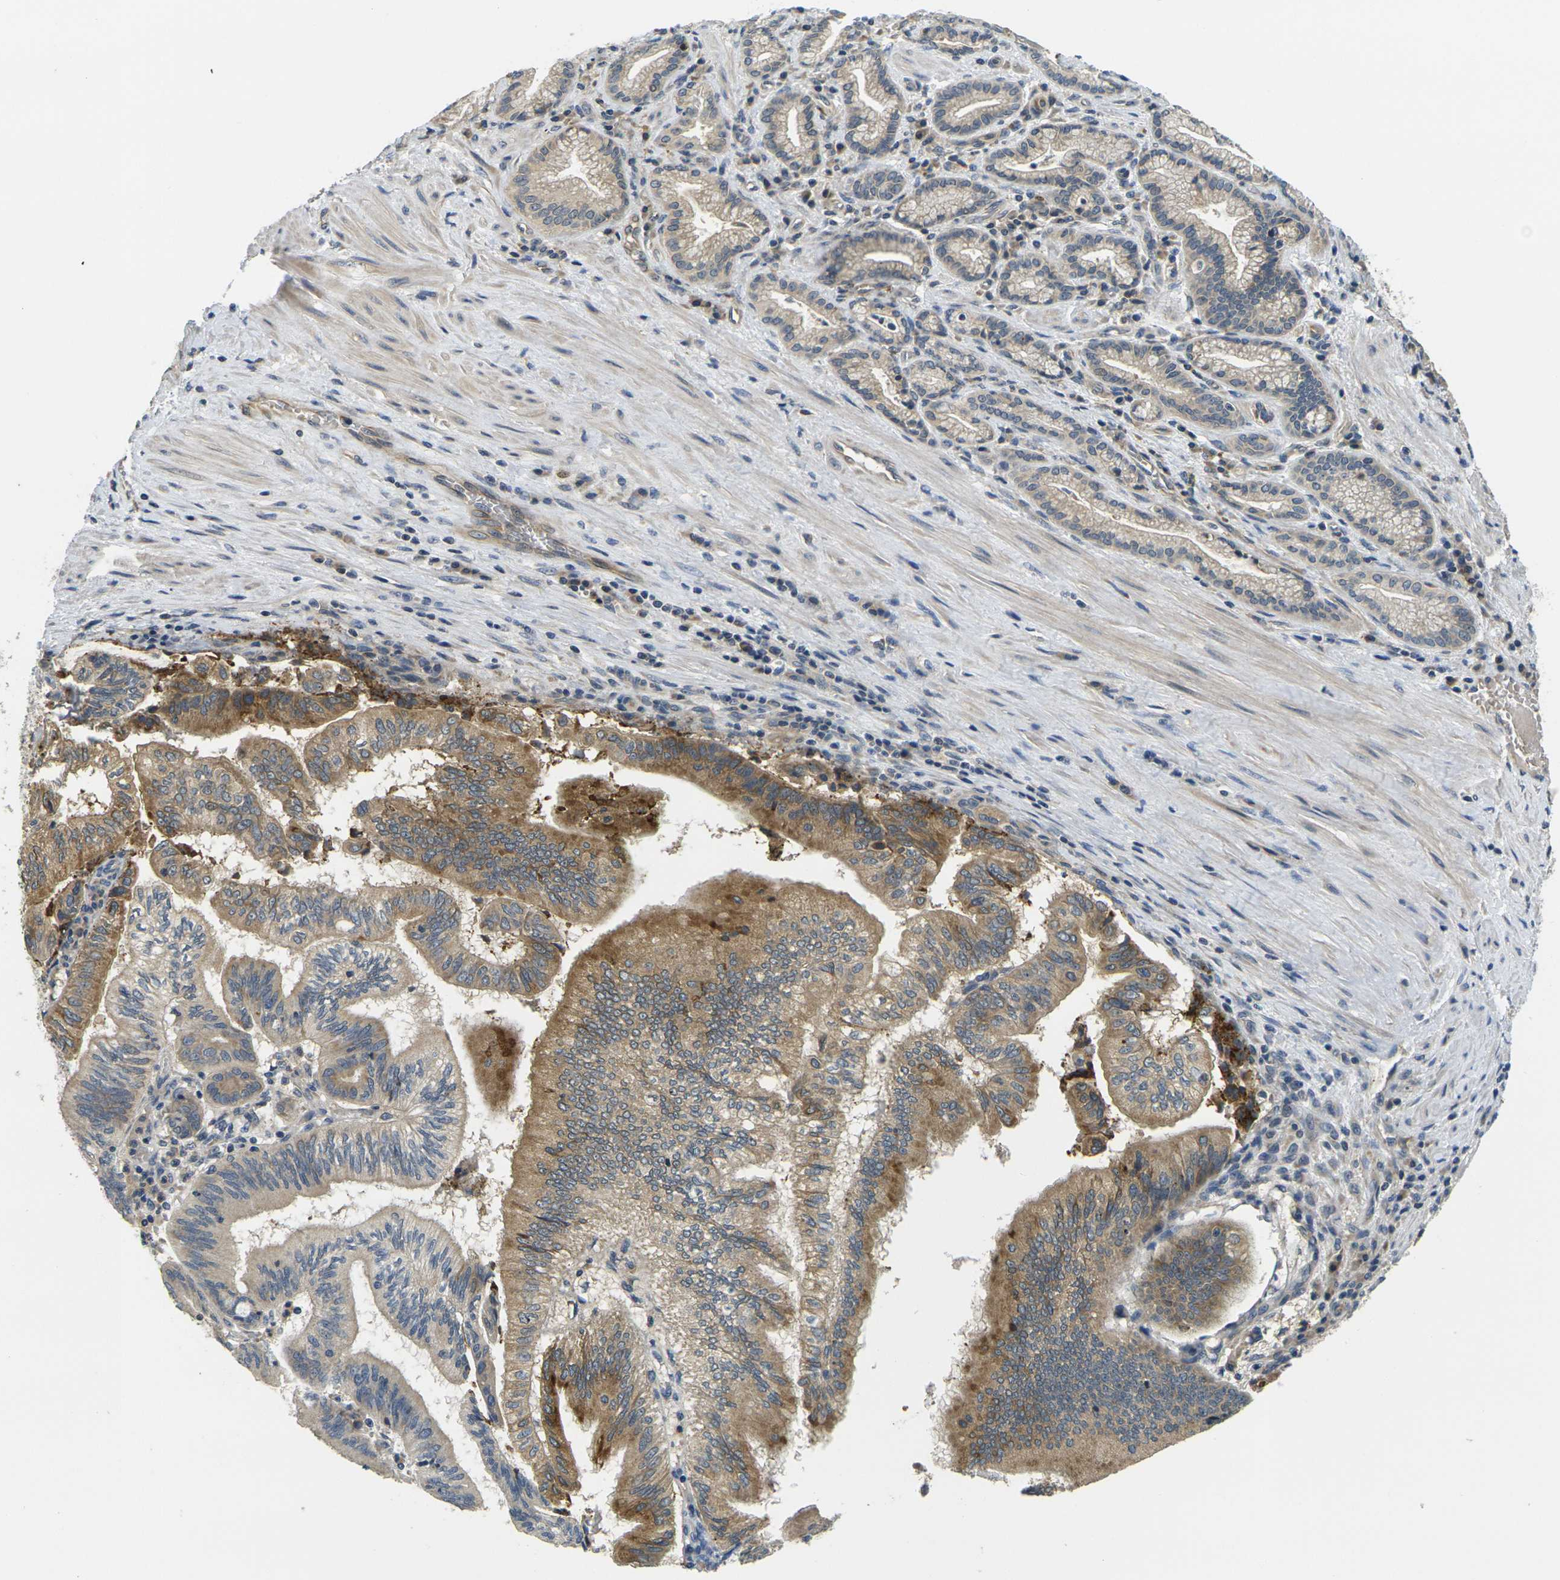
{"staining": {"intensity": "moderate", "quantity": ">75%", "location": "cytoplasmic/membranous"}, "tissue": "pancreatic cancer", "cell_type": "Tumor cells", "image_type": "cancer", "snomed": [{"axis": "morphology", "description": "Adenocarcinoma, NOS"}, {"axis": "topography", "description": "Pancreas"}], "caption": "Pancreatic cancer stained with IHC demonstrates moderate cytoplasmic/membranous positivity in about >75% of tumor cells.", "gene": "MINAR2", "patient": {"sex": "male", "age": 82}}